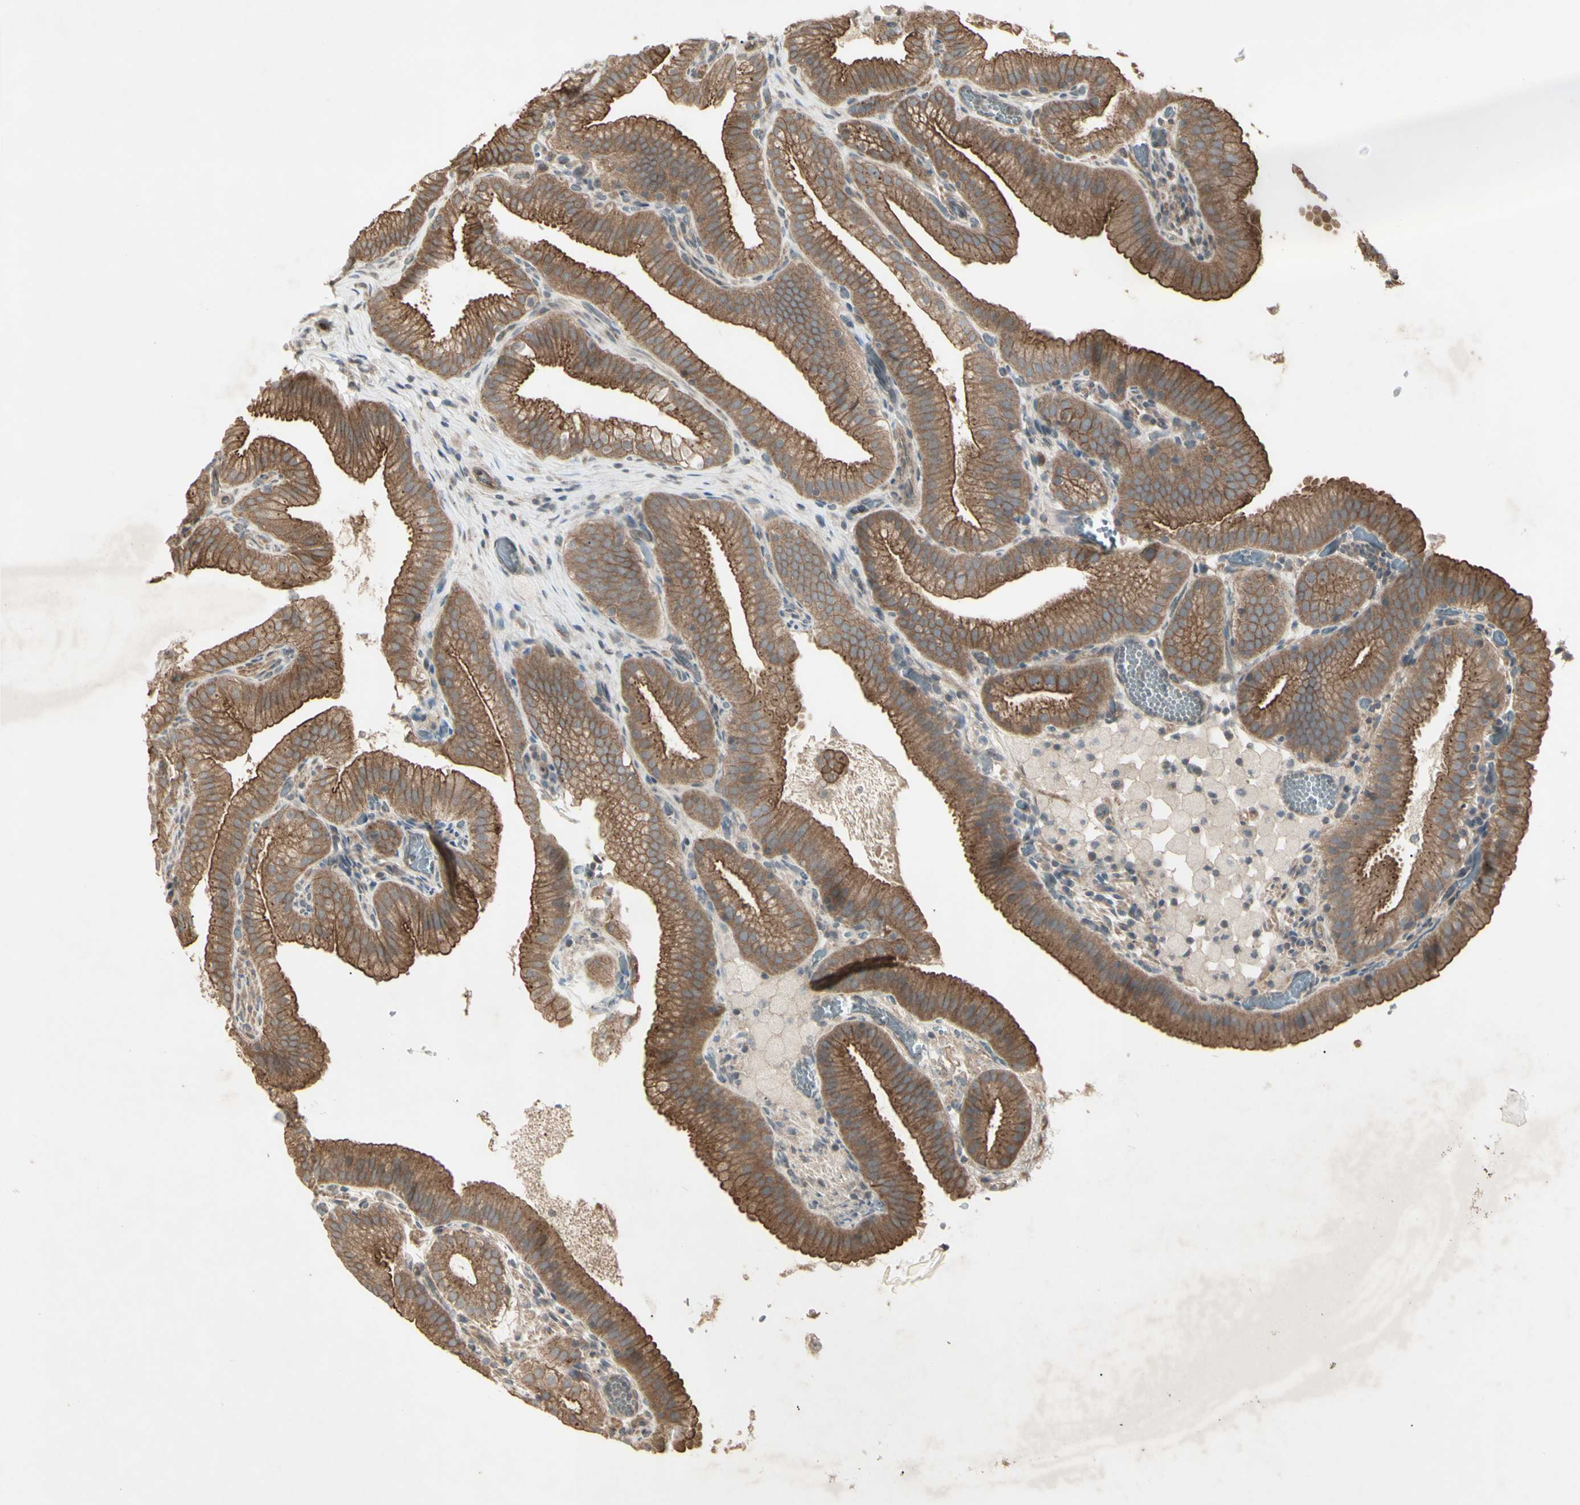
{"staining": {"intensity": "strong", "quantity": "25%-75%", "location": "cytoplasmic/membranous"}, "tissue": "gallbladder", "cell_type": "Glandular cells", "image_type": "normal", "snomed": [{"axis": "morphology", "description": "Normal tissue, NOS"}, {"axis": "topography", "description": "Gallbladder"}], "caption": "A brown stain labels strong cytoplasmic/membranous expression of a protein in glandular cells of normal human gallbladder.", "gene": "JAG1", "patient": {"sex": "male", "age": 54}}